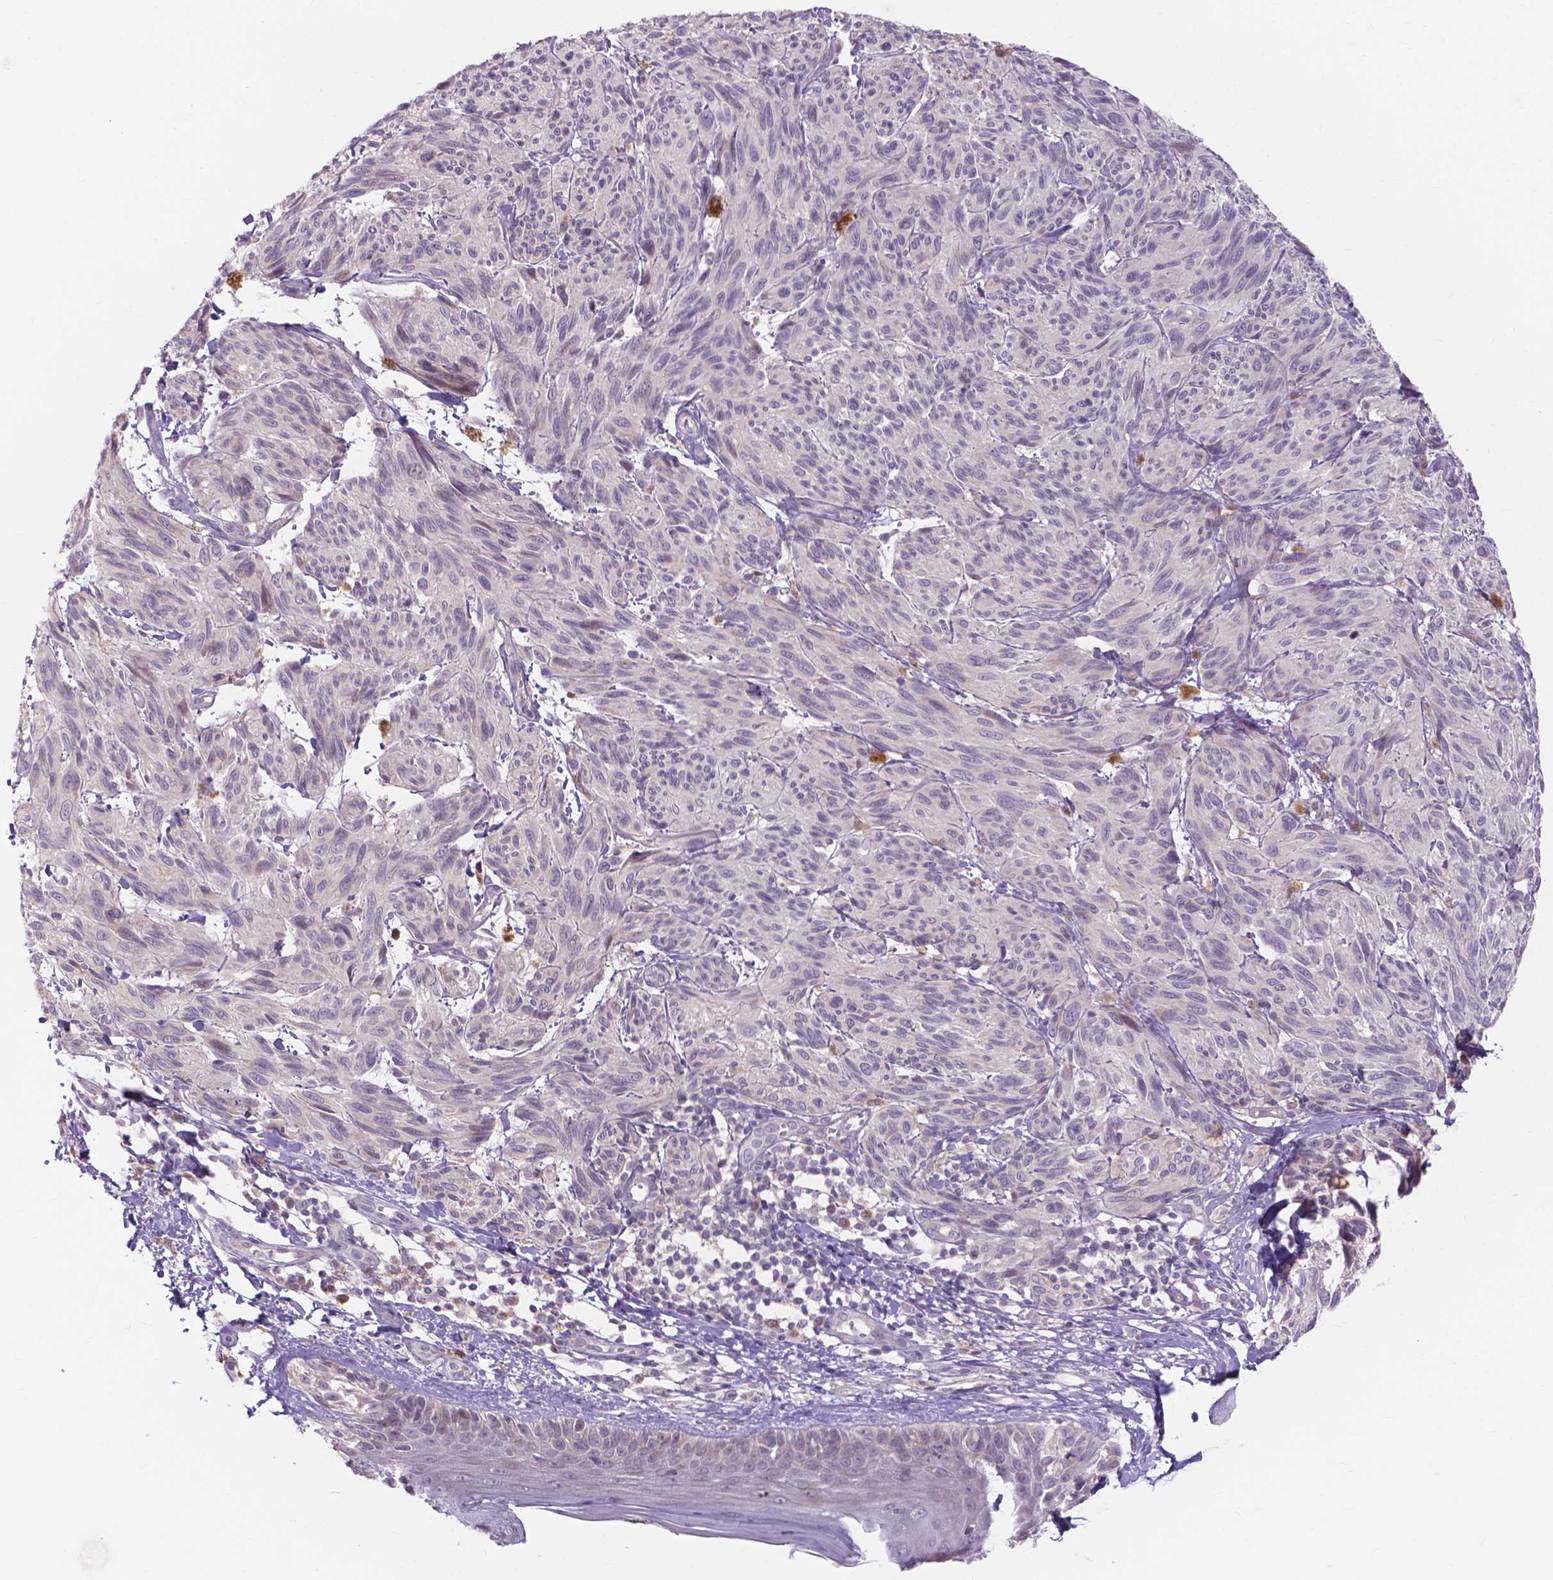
{"staining": {"intensity": "negative", "quantity": "none", "location": "none"}, "tissue": "melanoma", "cell_type": "Tumor cells", "image_type": "cancer", "snomed": [{"axis": "morphology", "description": "Malignant melanoma, NOS"}, {"axis": "topography", "description": "Skin"}], "caption": "Tumor cells show no significant protein staining in malignant melanoma.", "gene": "PRDM13", "patient": {"sex": "male", "age": 79}}